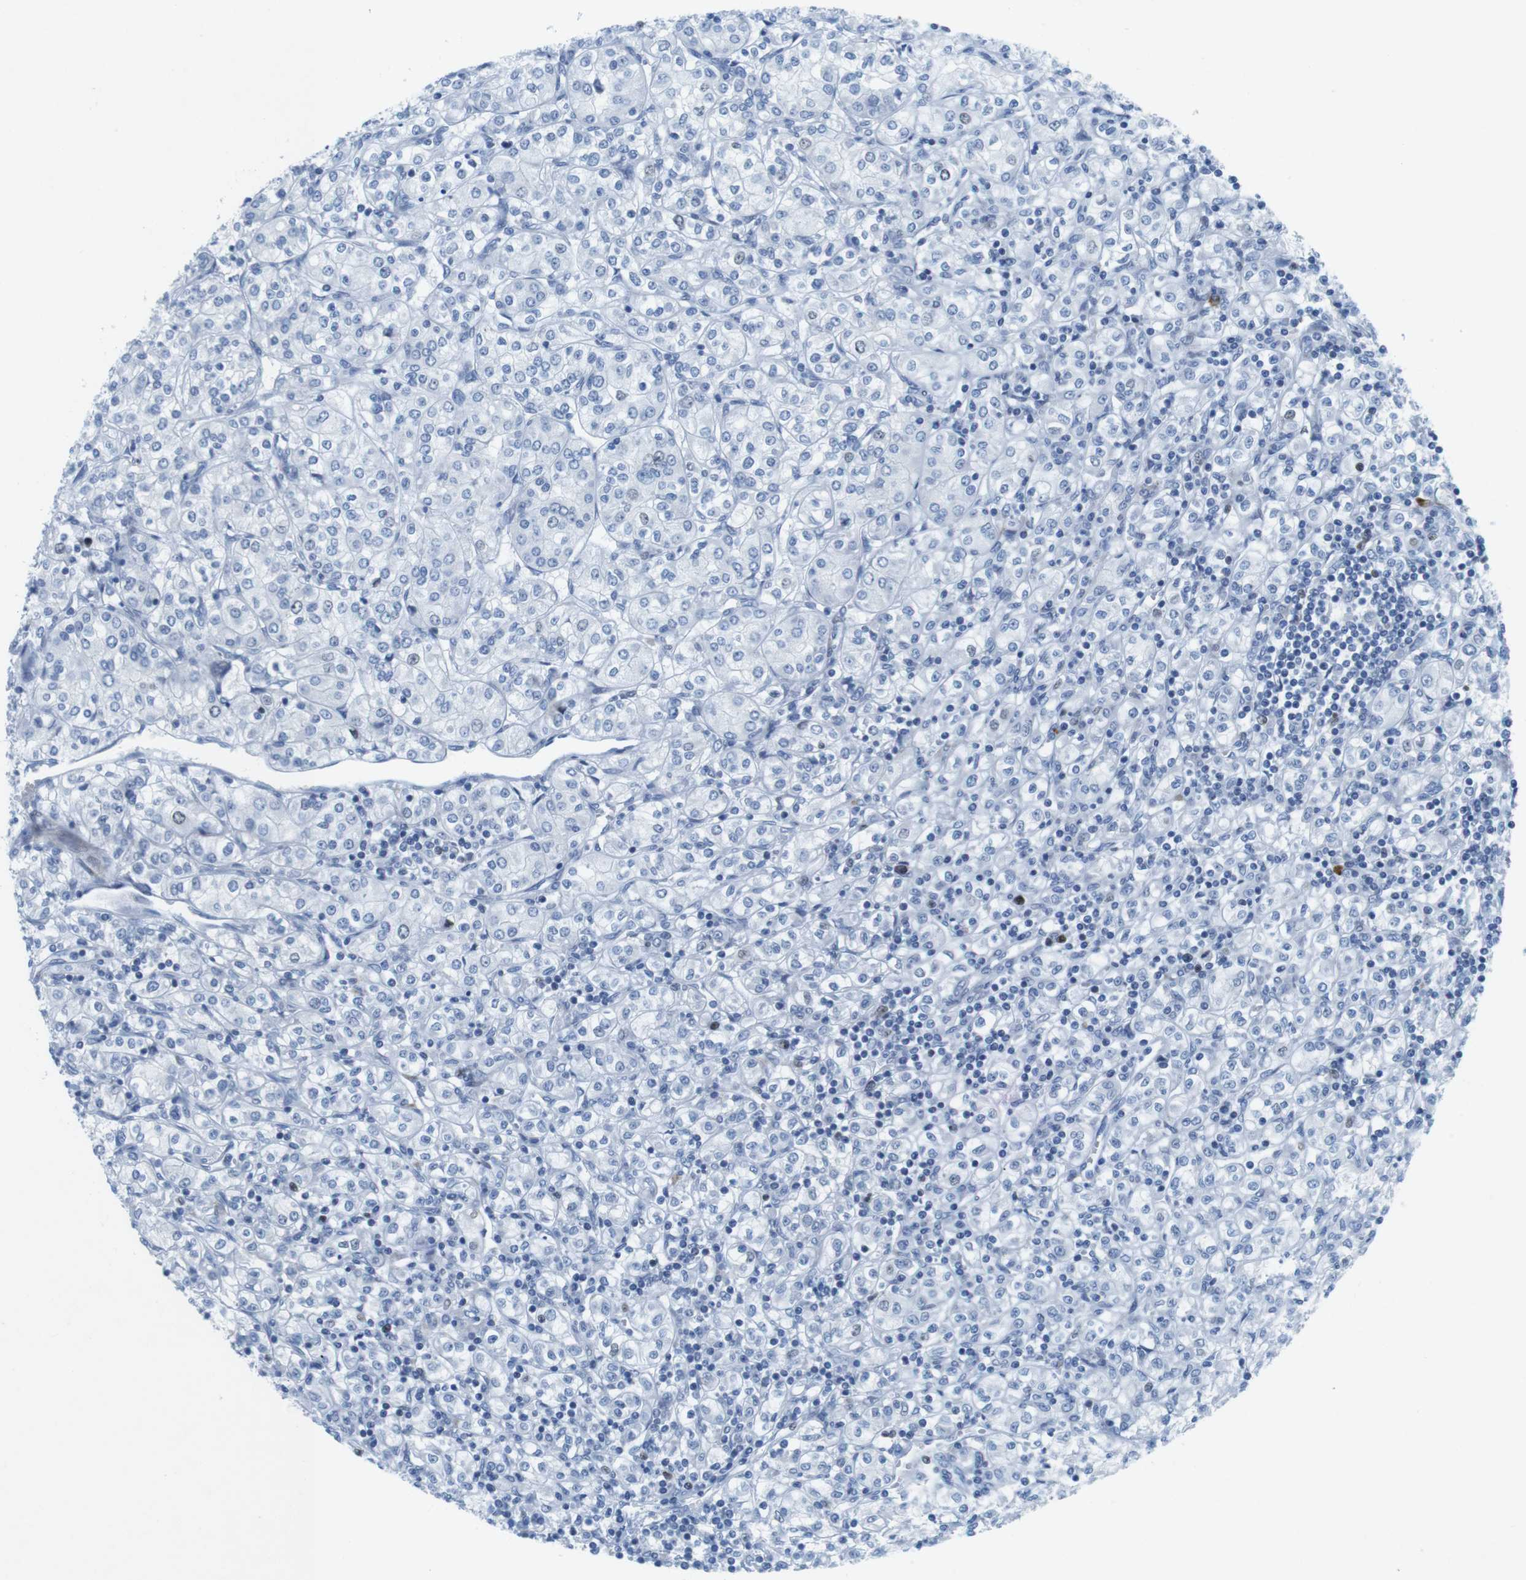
{"staining": {"intensity": "negative", "quantity": "none", "location": "none"}, "tissue": "renal cancer", "cell_type": "Tumor cells", "image_type": "cancer", "snomed": [{"axis": "morphology", "description": "Adenocarcinoma, NOS"}, {"axis": "topography", "description": "Kidney"}], "caption": "High power microscopy image of an IHC photomicrograph of renal adenocarcinoma, revealing no significant positivity in tumor cells. Nuclei are stained in blue.", "gene": "CHAF1A", "patient": {"sex": "male", "age": 77}}